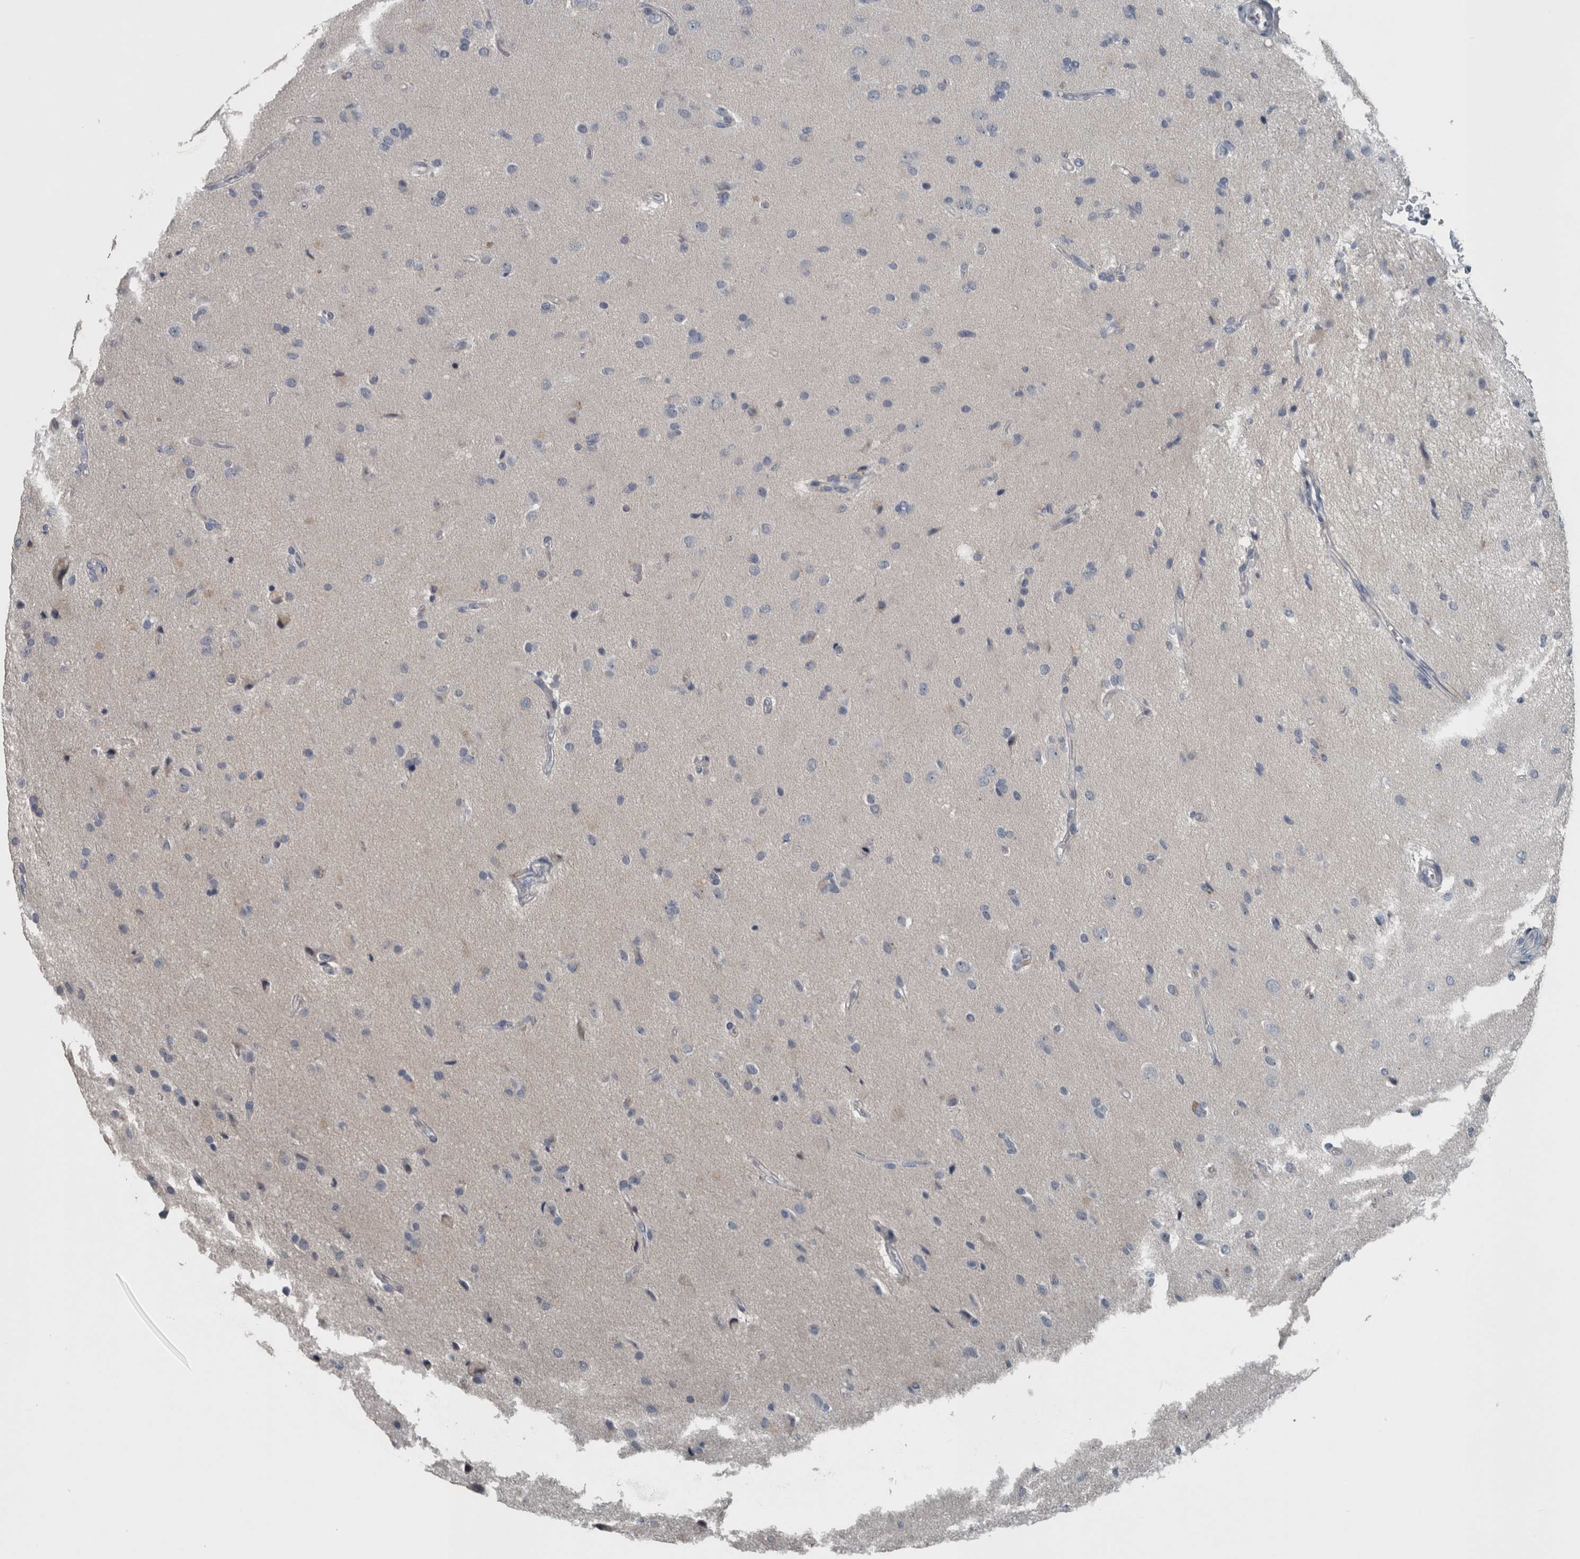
{"staining": {"intensity": "negative", "quantity": "none", "location": "none"}, "tissue": "glioma", "cell_type": "Tumor cells", "image_type": "cancer", "snomed": [{"axis": "morphology", "description": "Glioma, malignant, High grade"}, {"axis": "topography", "description": "Brain"}], "caption": "A high-resolution image shows IHC staining of high-grade glioma (malignant), which displays no significant expression in tumor cells.", "gene": "KRT20", "patient": {"sex": "male", "age": 72}}